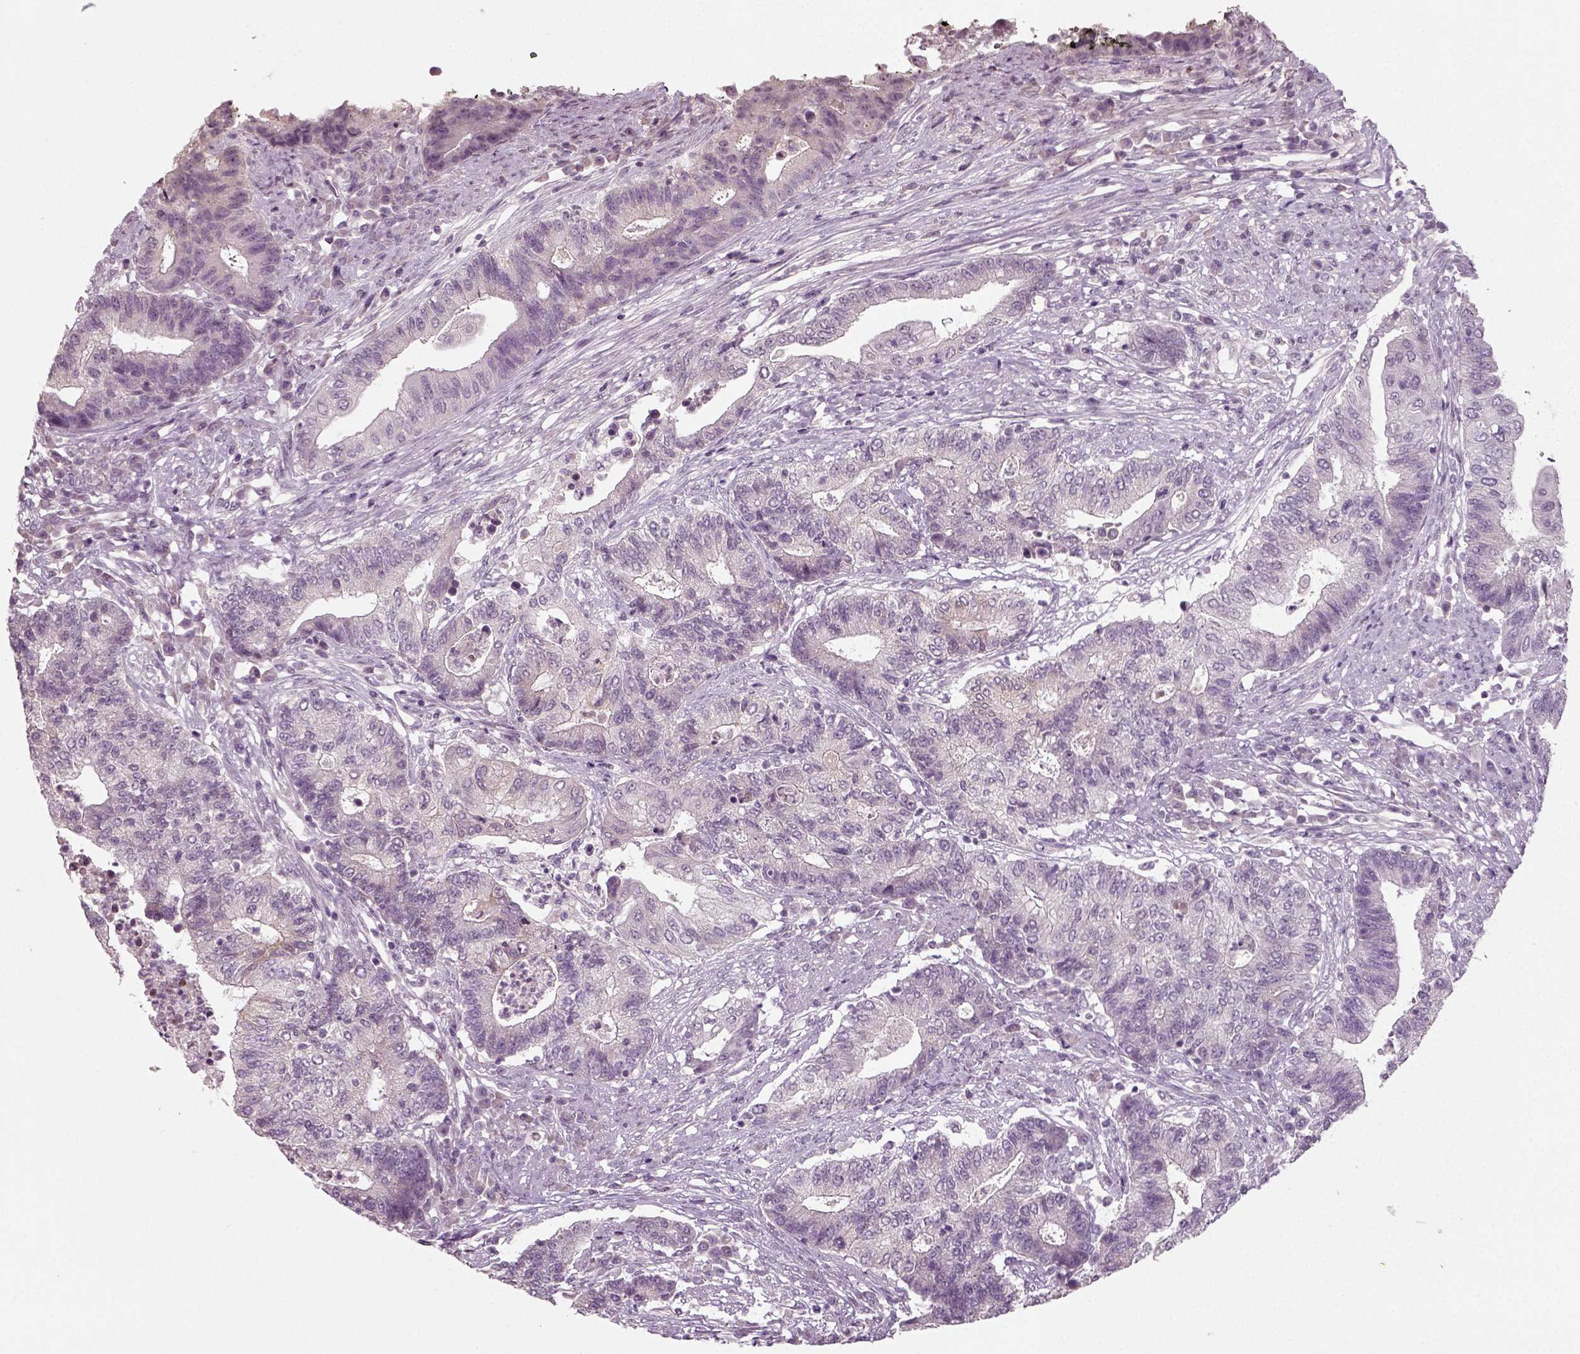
{"staining": {"intensity": "negative", "quantity": "none", "location": "none"}, "tissue": "endometrial cancer", "cell_type": "Tumor cells", "image_type": "cancer", "snomed": [{"axis": "morphology", "description": "Adenocarcinoma, NOS"}, {"axis": "topography", "description": "Uterus"}, {"axis": "topography", "description": "Endometrium"}], "caption": "High power microscopy micrograph of an immunohistochemistry photomicrograph of endometrial cancer (adenocarcinoma), revealing no significant staining in tumor cells. (Immunohistochemistry (ihc), brightfield microscopy, high magnification).", "gene": "SYNGAP1", "patient": {"sex": "female", "age": 54}}